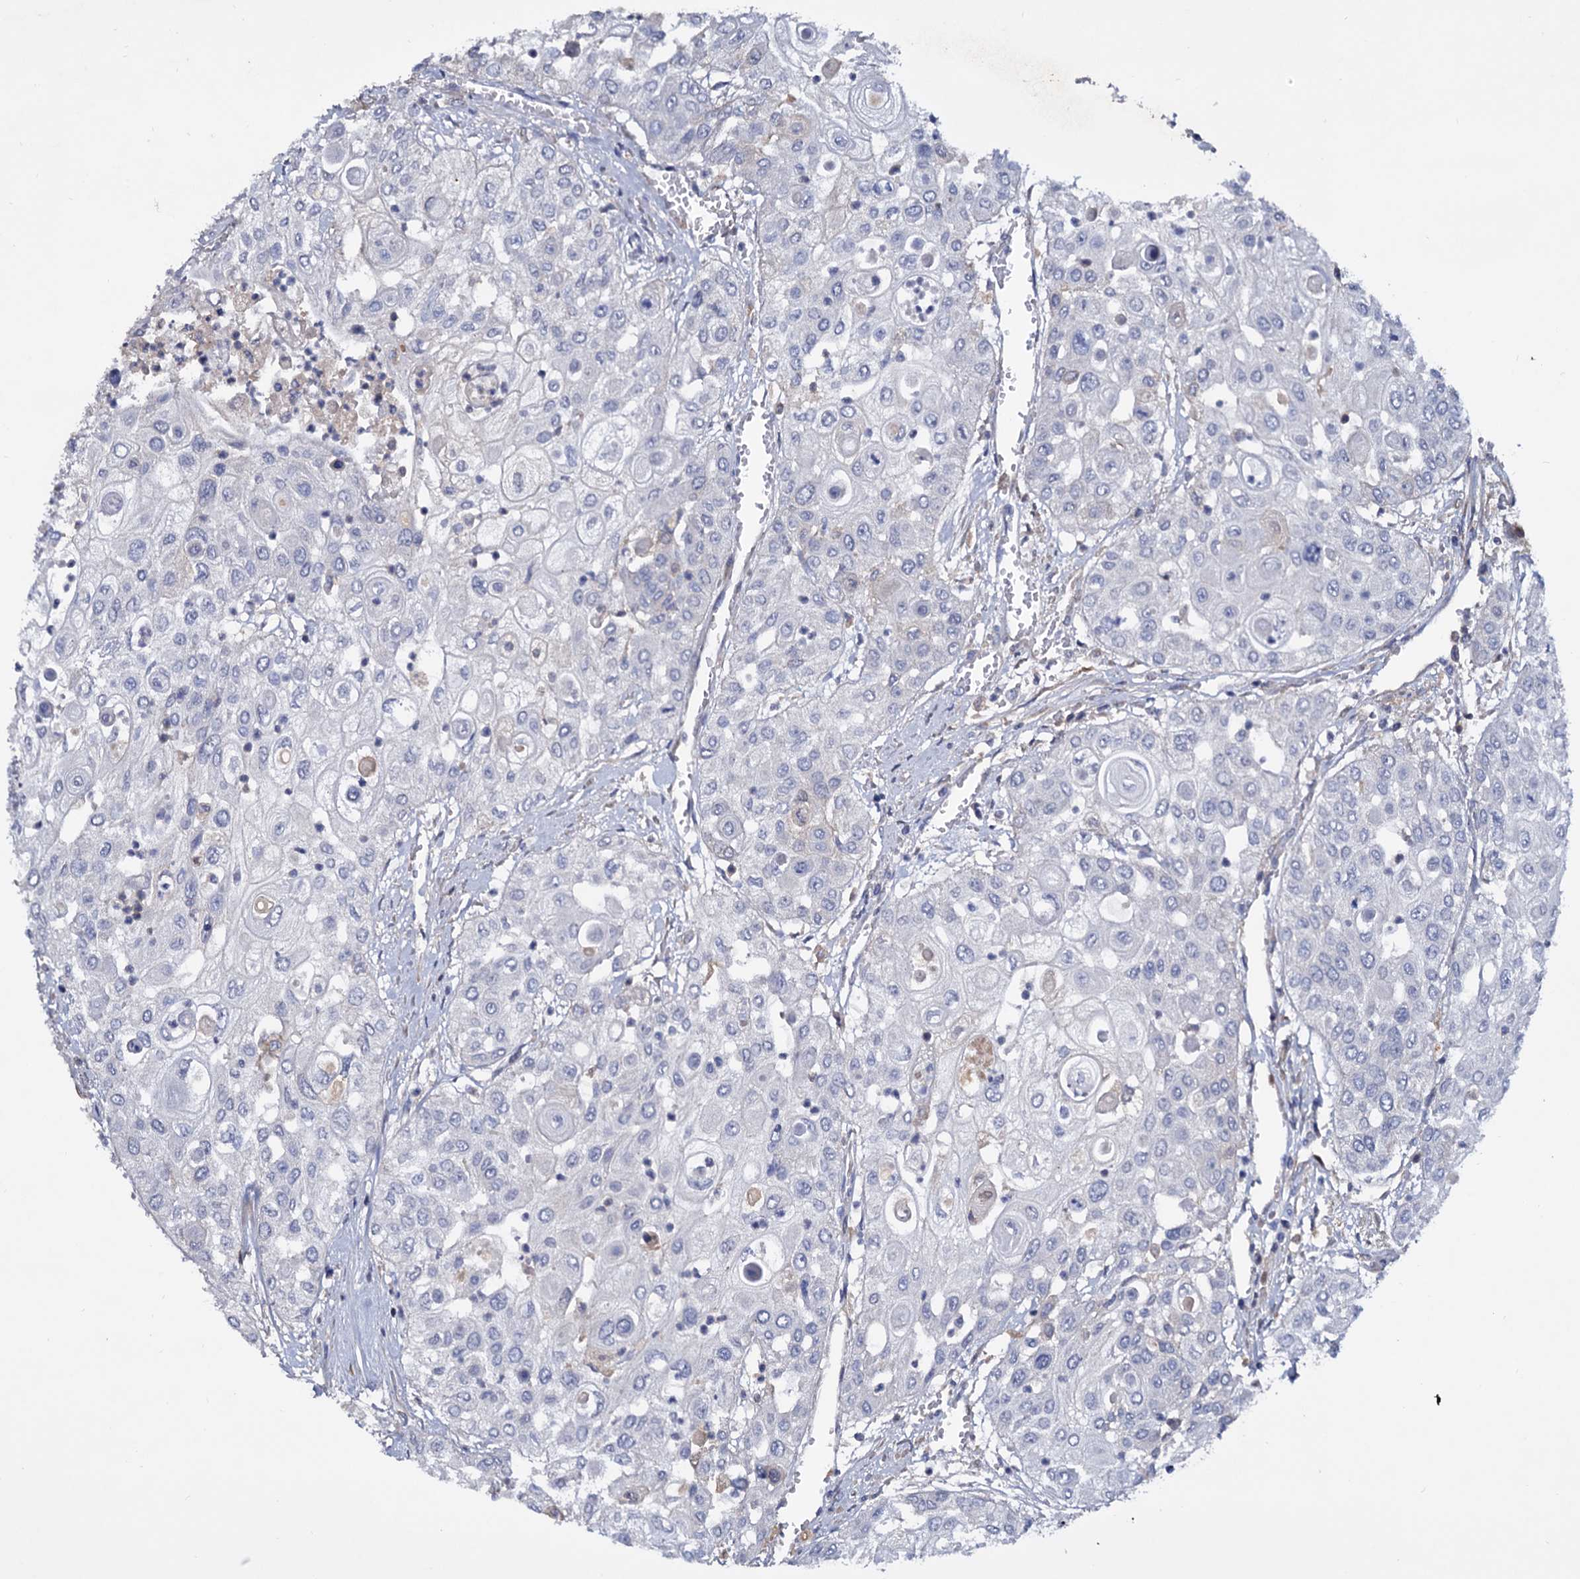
{"staining": {"intensity": "negative", "quantity": "none", "location": "none"}, "tissue": "urothelial cancer", "cell_type": "Tumor cells", "image_type": "cancer", "snomed": [{"axis": "morphology", "description": "Urothelial carcinoma, High grade"}, {"axis": "topography", "description": "Urinary bladder"}], "caption": "Immunohistochemistry (IHC) of urothelial cancer demonstrates no staining in tumor cells. Nuclei are stained in blue.", "gene": "NPAS4", "patient": {"sex": "female", "age": 79}}